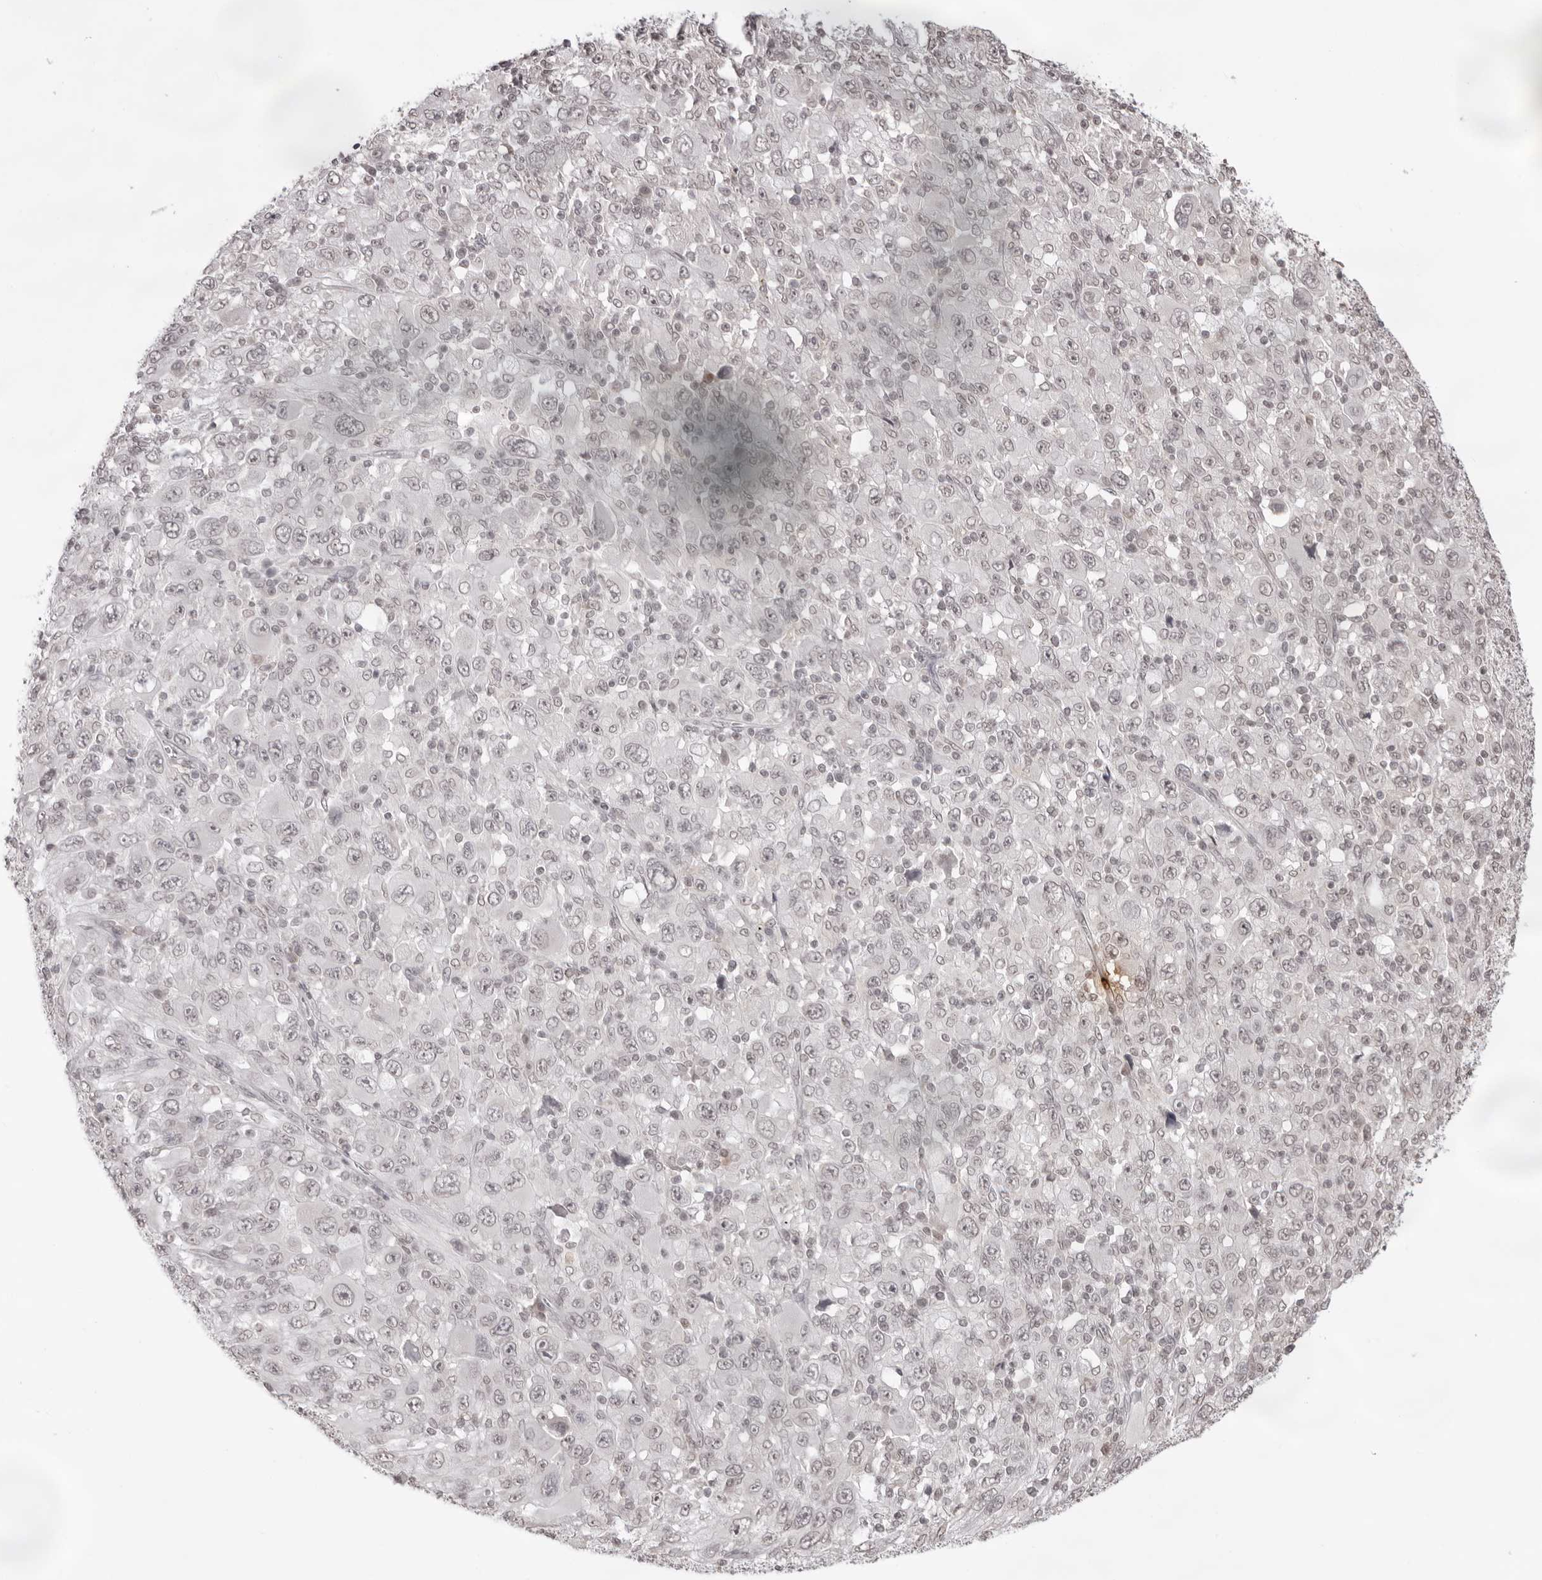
{"staining": {"intensity": "weak", "quantity": "<25%", "location": "nuclear"}, "tissue": "melanoma", "cell_type": "Tumor cells", "image_type": "cancer", "snomed": [{"axis": "morphology", "description": "Malignant melanoma, Metastatic site"}, {"axis": "topography", "description": "Skin"}], "caption": "Tumor cells are negative for brown protein staining in malignant melanoma (metastatic site).", "gene": "NTM", "patient": {"sex": "female", "age": 56}}